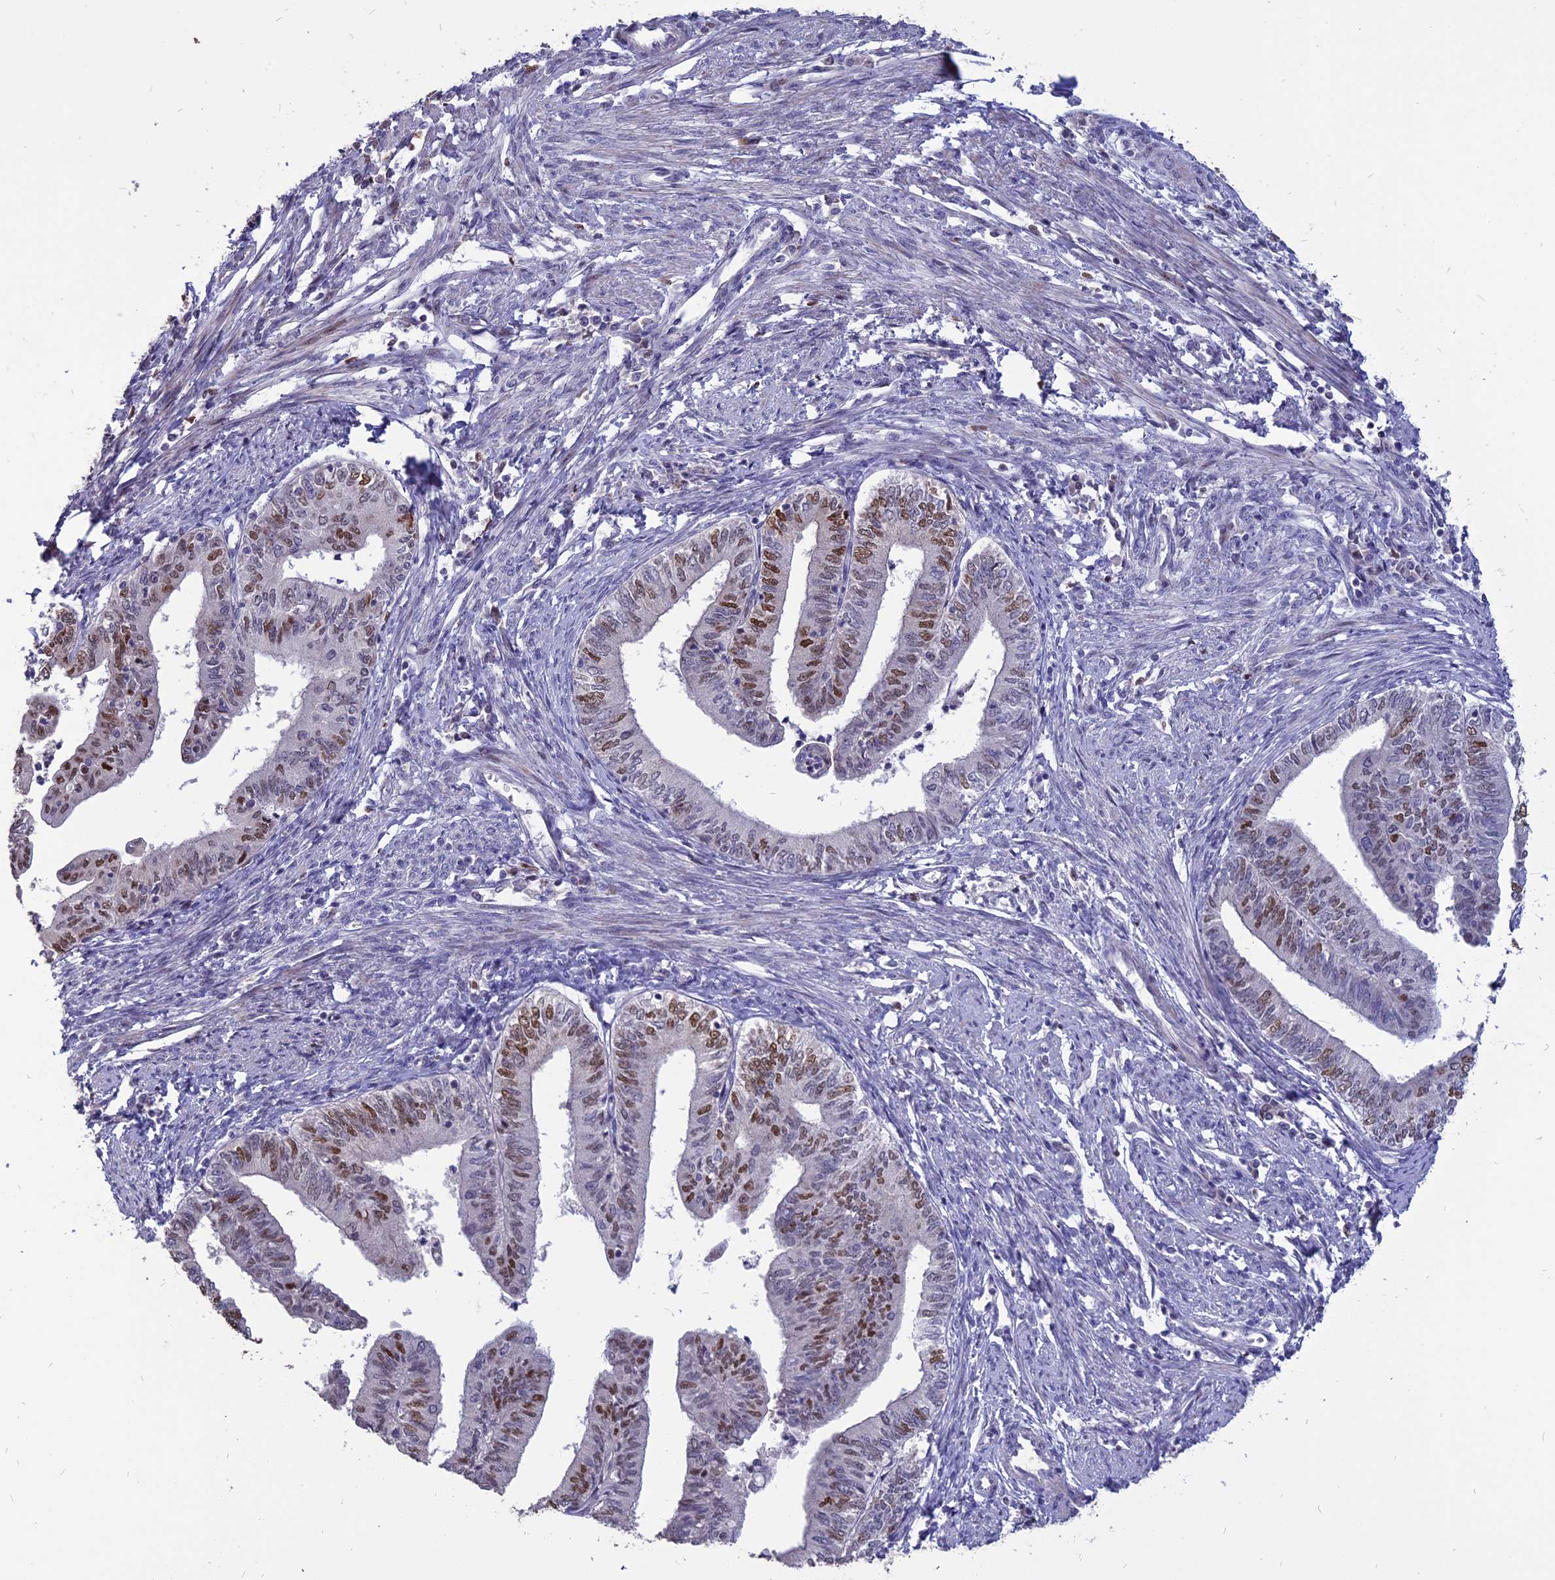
{"staining": {"intensity": "moderate", "quantity": "25%-75%", "location": "nuclear"}, "tissue": "endometrial cancer", "cell_type": "Tumor cells", "image_type": "cancer", "snomed": [{"axis": "morphology", "description": "Adenocarcinoma, NOS"}, {"axis": "topography", "description": "Endometrium"}], "caption": "Protein staining reveals moderate nuclear expression in approximately 25%-75% of tumor cells in adenocarcinoma (endometrial). The staining was performed using DAB, with brown indicating positive protein expression. Nuclei are stained blue with hematoxylin.", "gene": "TMEM263", "patient": {"sex": "female", "age": 66}}